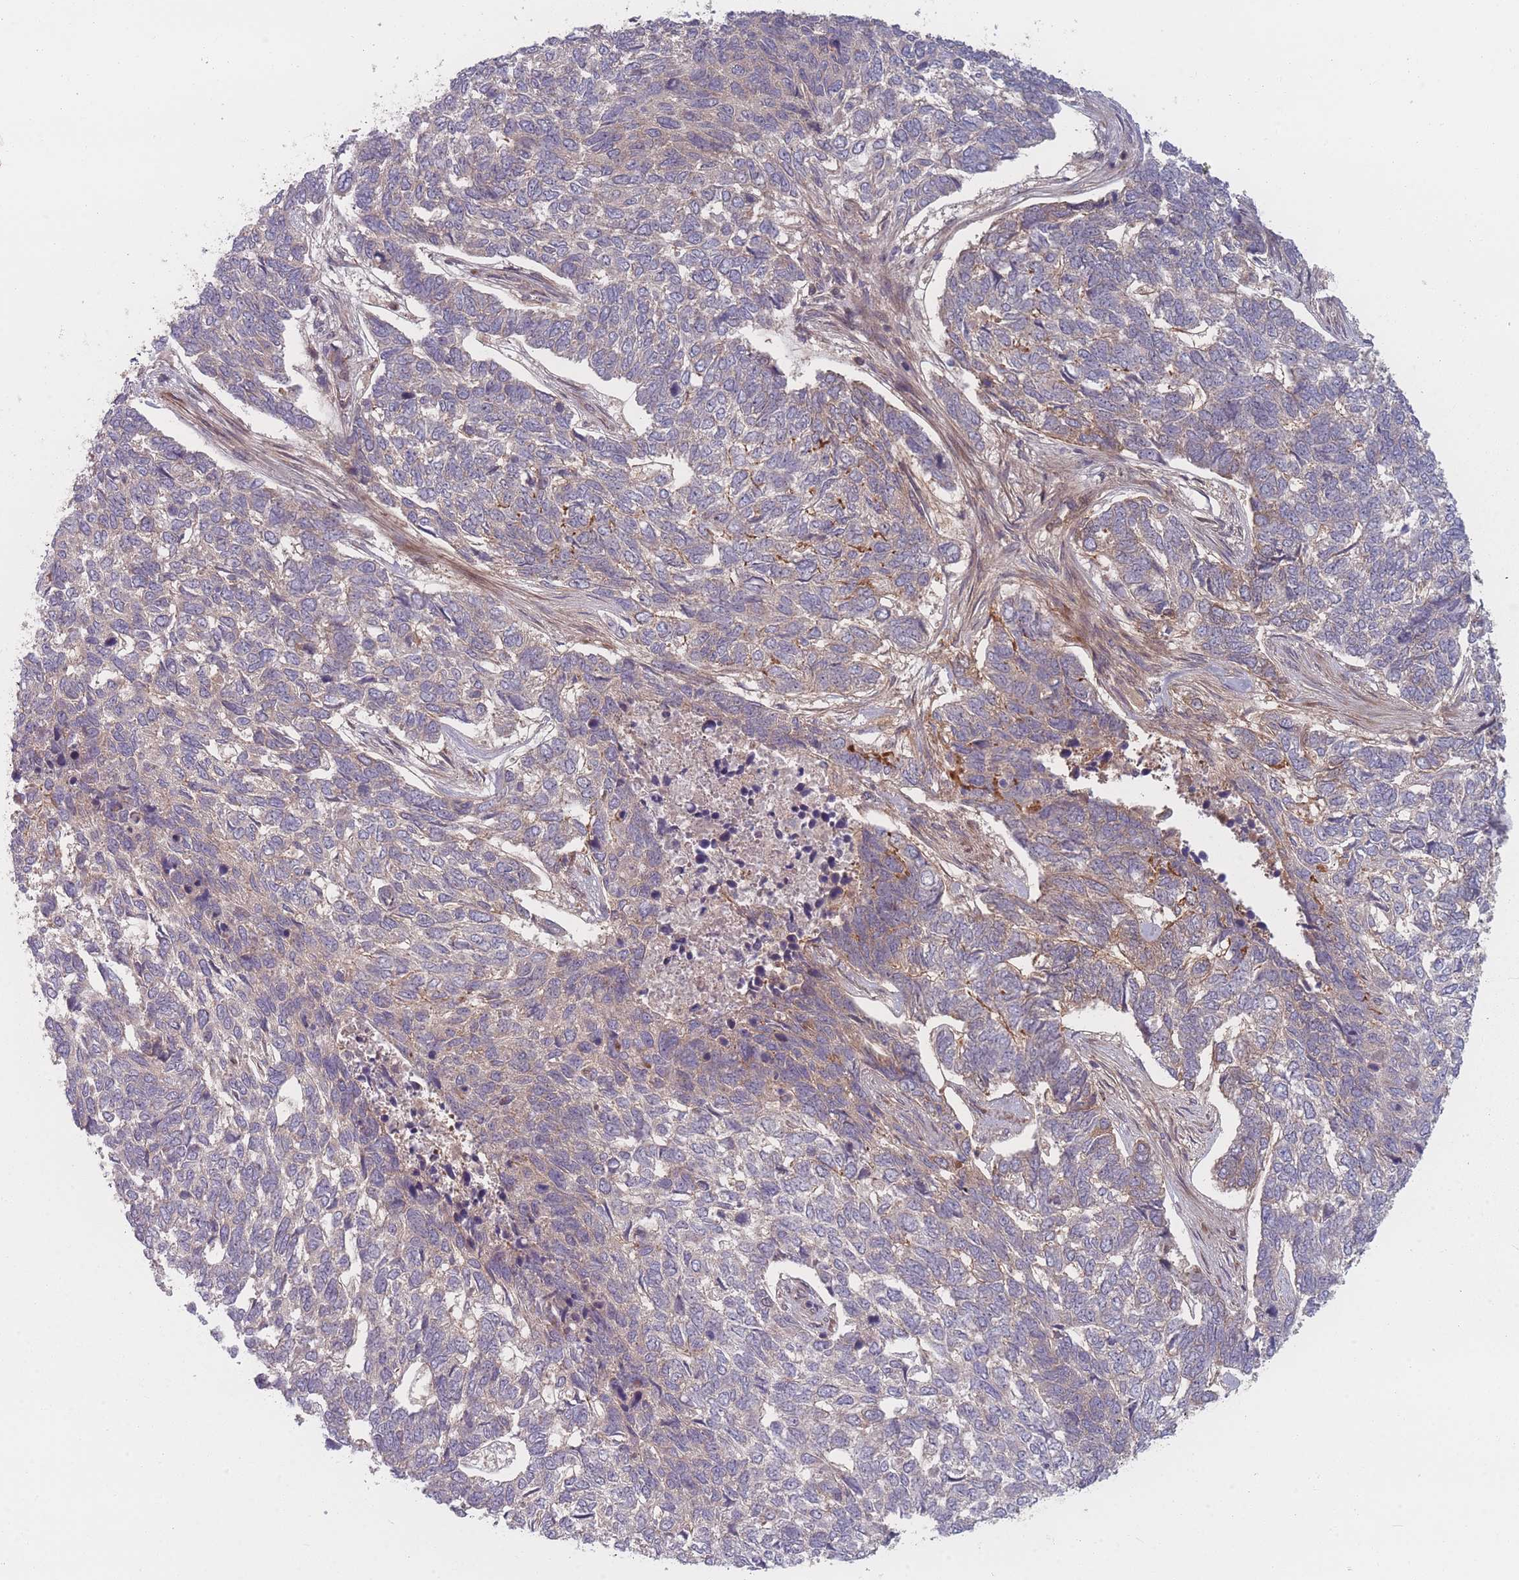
{"staining": {"intensity": "negative", "quantity": "none", "location": "none"}, "tissue": "skin cancer", "cell_type": "Tumor cells", "image_type": "cancer", "snomed": [{"axis": "morphology", "description": "Basal cell carcinoma"}, {"axis": "topography", "description": "Skin"}], "caption": "DAB immunohistochemical staining of basal cell carcinoma (skin) reveals no significant staining in tumor cells. (DAB immunohistochemistry (IHC) visualized using brightfield microscopy, high magnification).", "gene": "EEF1AKMT2", "patient": {"sex": "female", "age": 65}}